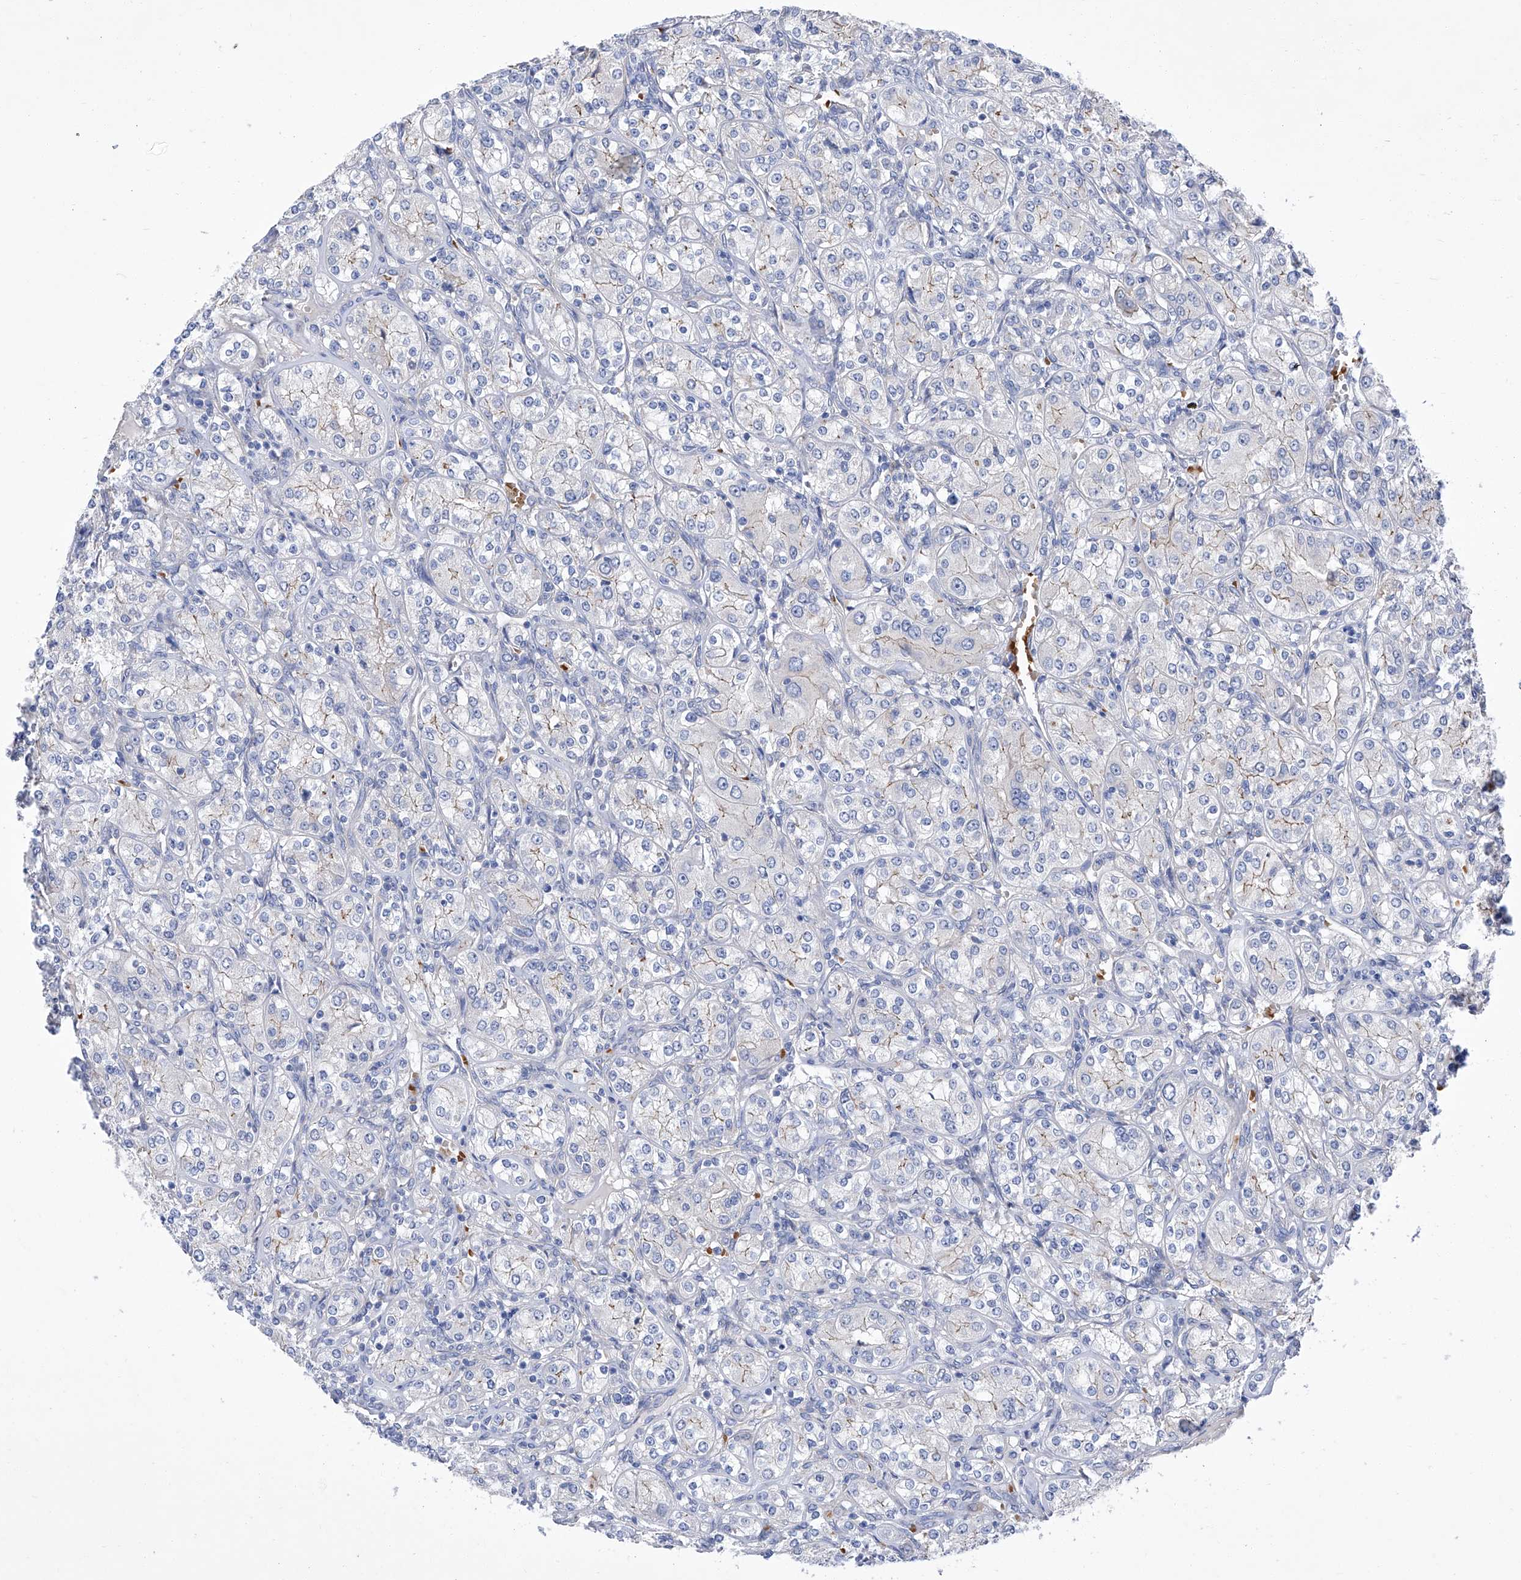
{"staining": {"intensity": "weak", "quantity": "<25%", "location": "cytoplasmic/membranous"}, "tissue": "renal cancer", "cell_type": "Tumor cells", "image_type": "cancer", "snomed": [{"axis": "morphology", "description": "Adenocarcinoma, NOS"}, {"axis": "topography", "description": "Kidney"}], "caption": "Immunohistochemical staining of renal cancer reveals no significant staining in tumor cells.", "gene": "PARD3", "patient": {"sex": "male", "age": 77}}